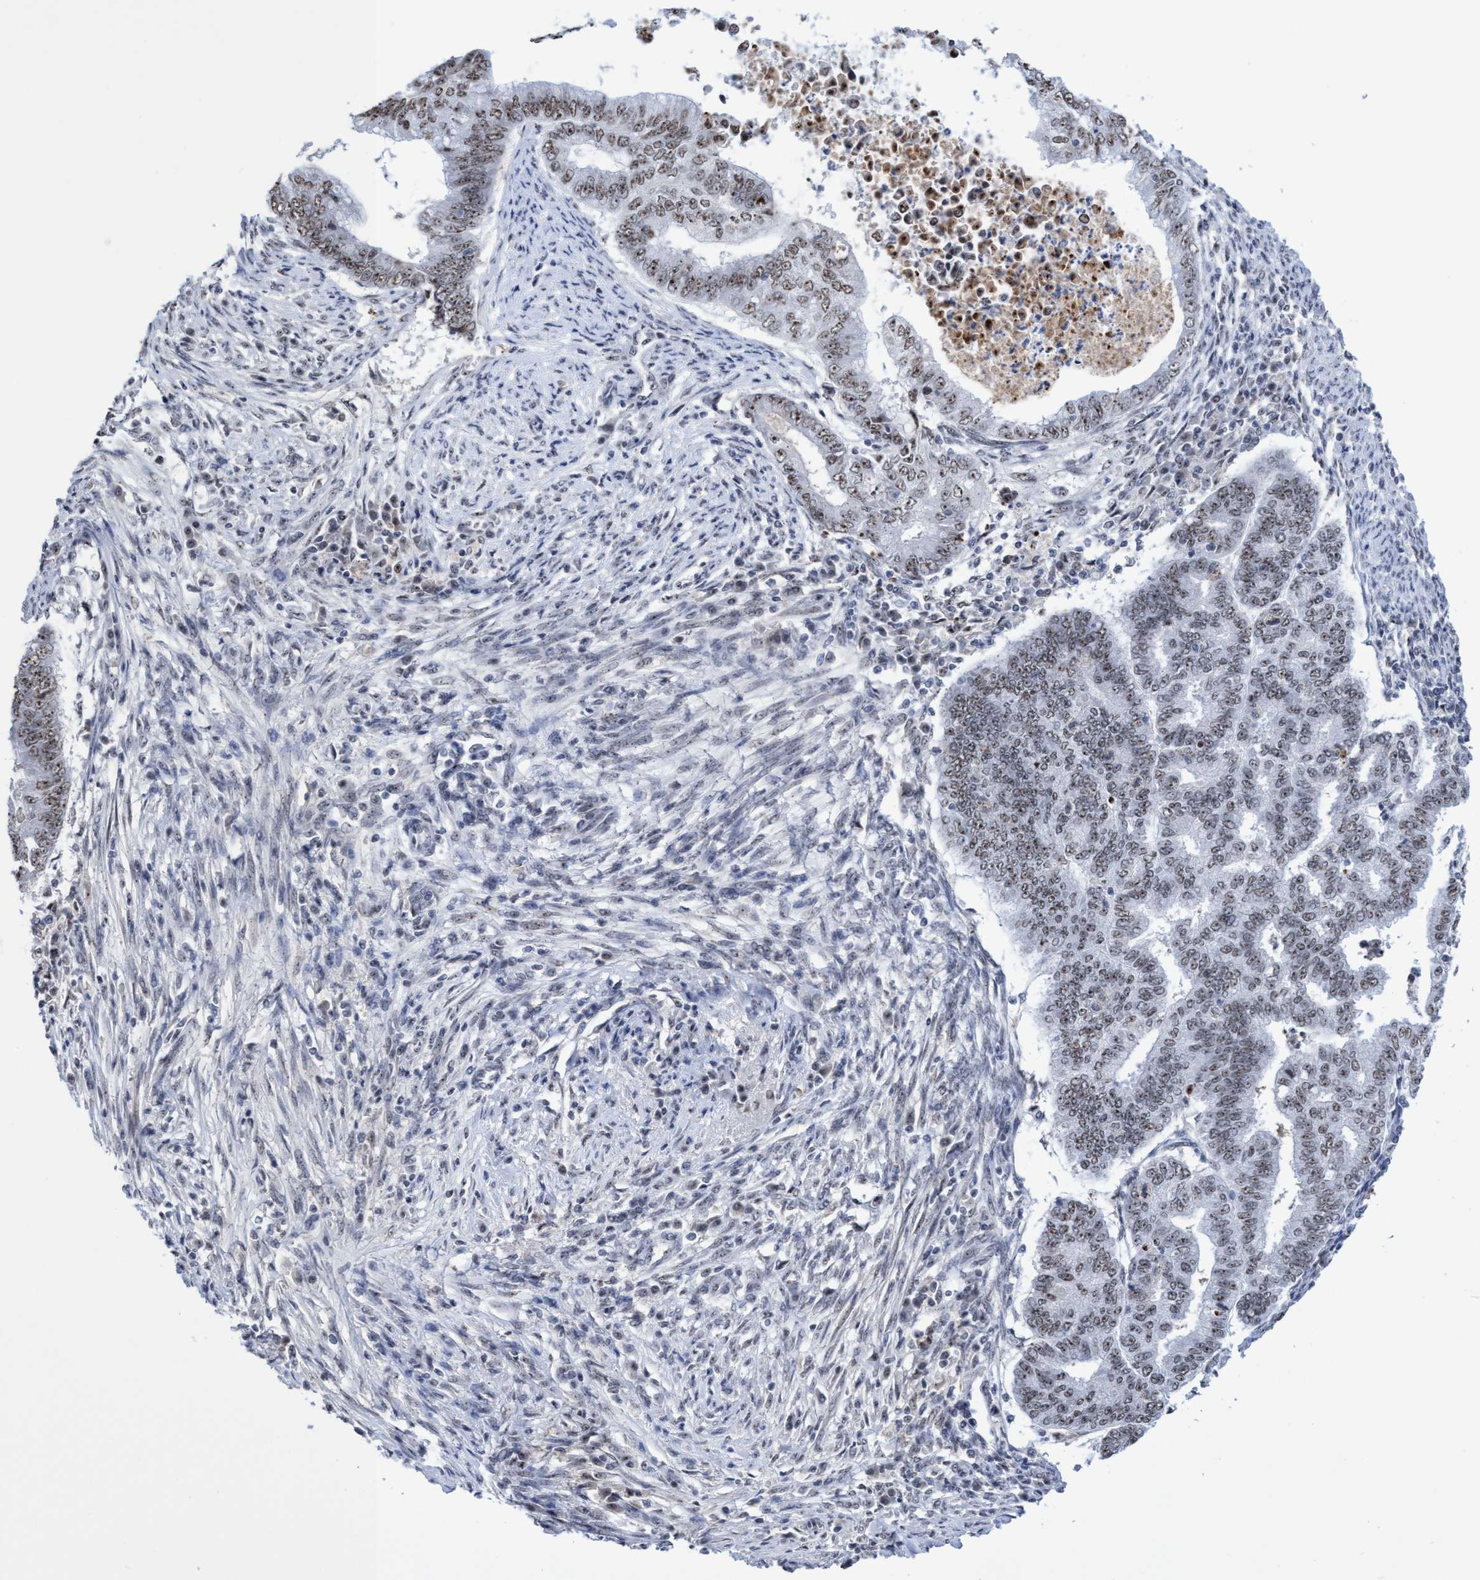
{"staining": {"intensity": "moderate", "quantity": ">75%", "location": "nuclear"}, "tissue": "endometrial cancer", "cell_type": "Tumor cells", "image_type": "cancer", "snomed": [{"axis": "morphology", "description": "Polyp, NOS"}, {"axis": "morphology", "description": "Adenocarcinoma, NOS"}, {"axis": "morphology", "description": "Adenoma, NOS"}, {"axis": "topography", "description": "Endometrium"}], "caption": "Polyp (endometrial) stained with a brown dye exhibits moderate nuclear positive staining in approximately >75% of tumor cells.", "gene": "EFCAB10", "patient": {"sex": "female", "age": 79}}